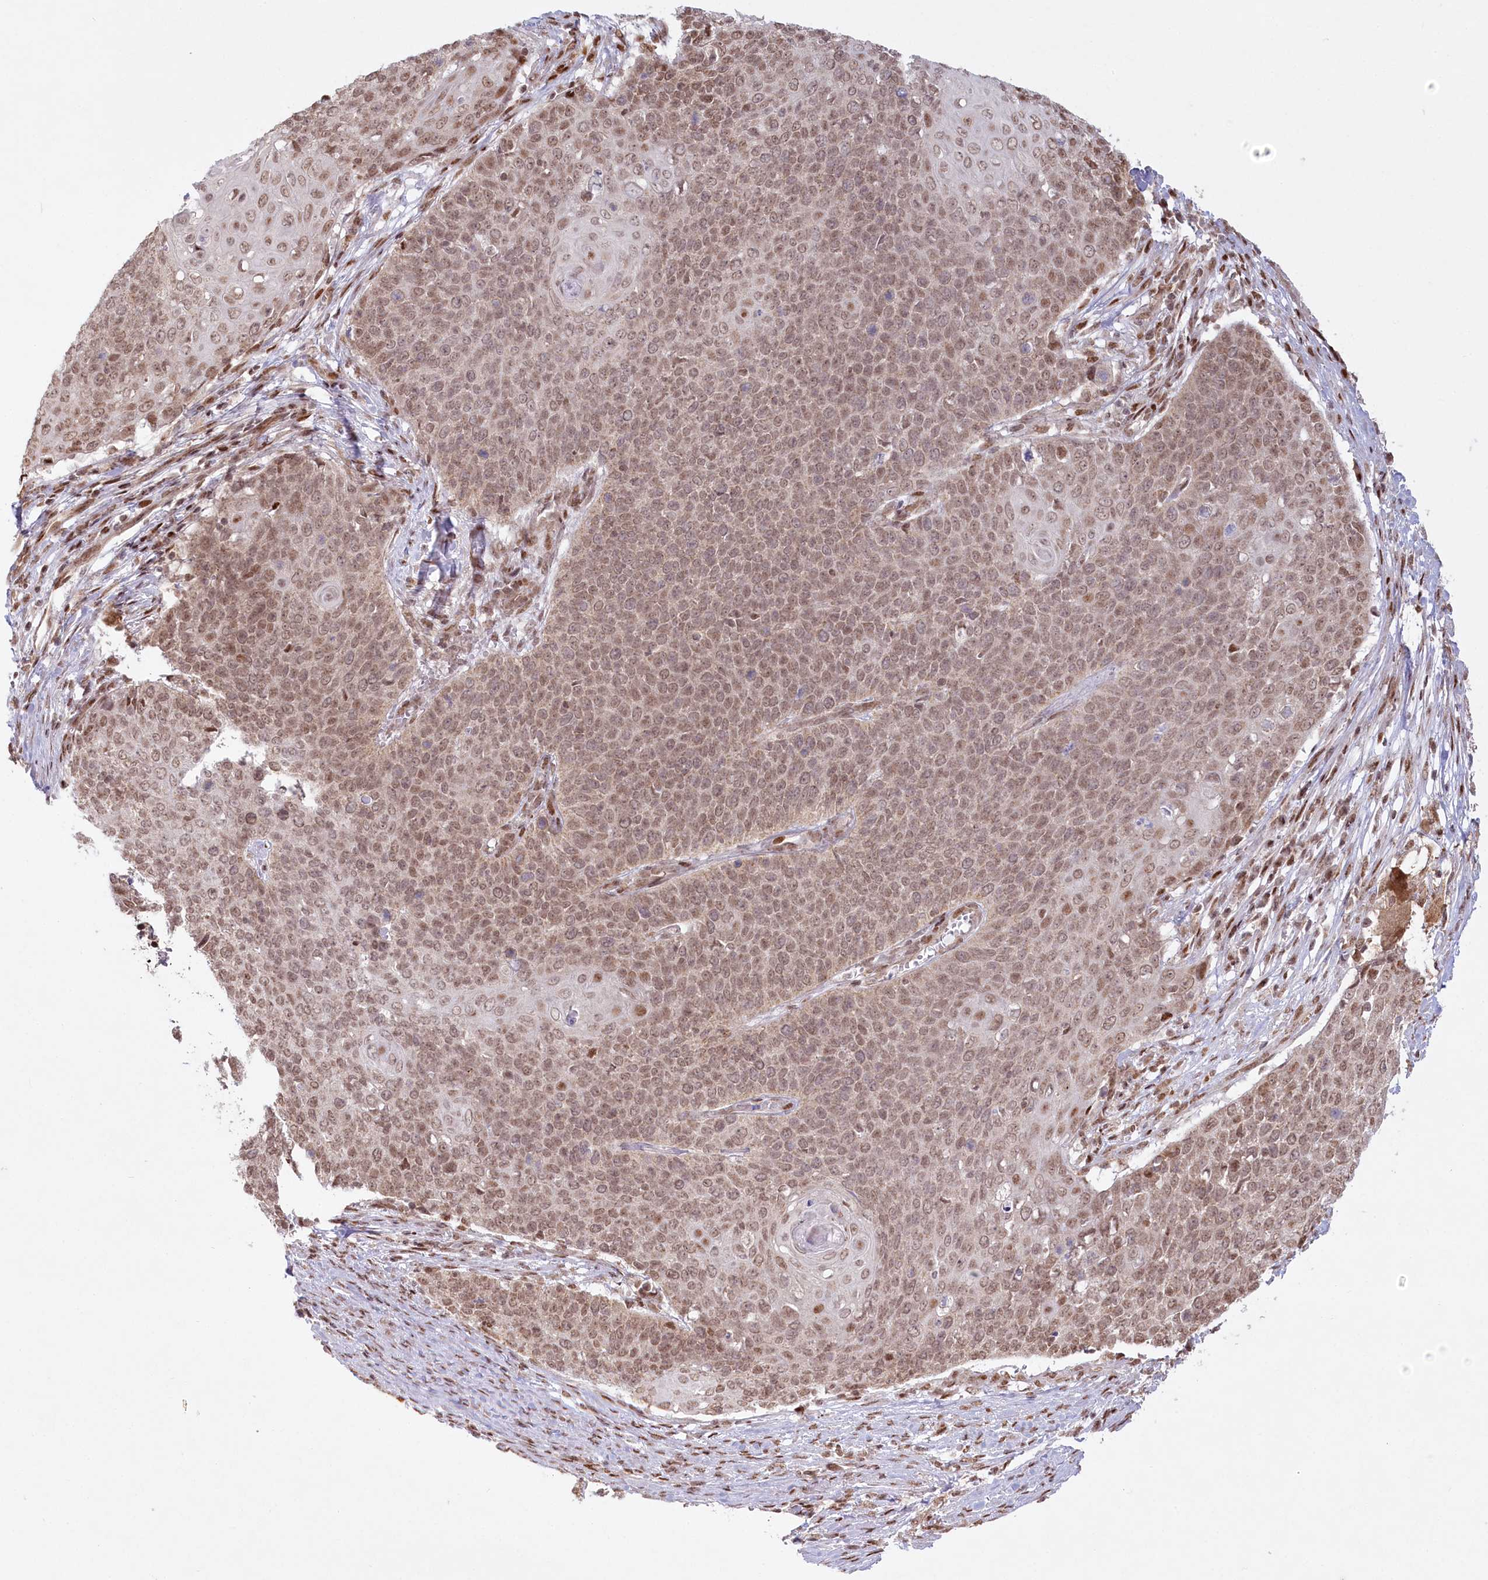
{"staining": {"intensity": "moderate", "quantity": ">75%", "location": "nuclear"}, "tissue": "cervical cancer", "cell_type": "Tumor cells", "image_type": "cancer", "snomed": [{"axis": "morphology", "description": "Squamous cell carcinoma, NOS"}, {"axis": "topography", "description": "Cervix"}], "caption": "Cervical cancer (squamous cell carcinoma) tissue reveals moderate nuclear positivity in approximately >75% of tumor cells, visualized by immunohistochemistry.", "gene": "PYURF", "patient": {"sex": "female", "age": 39}}